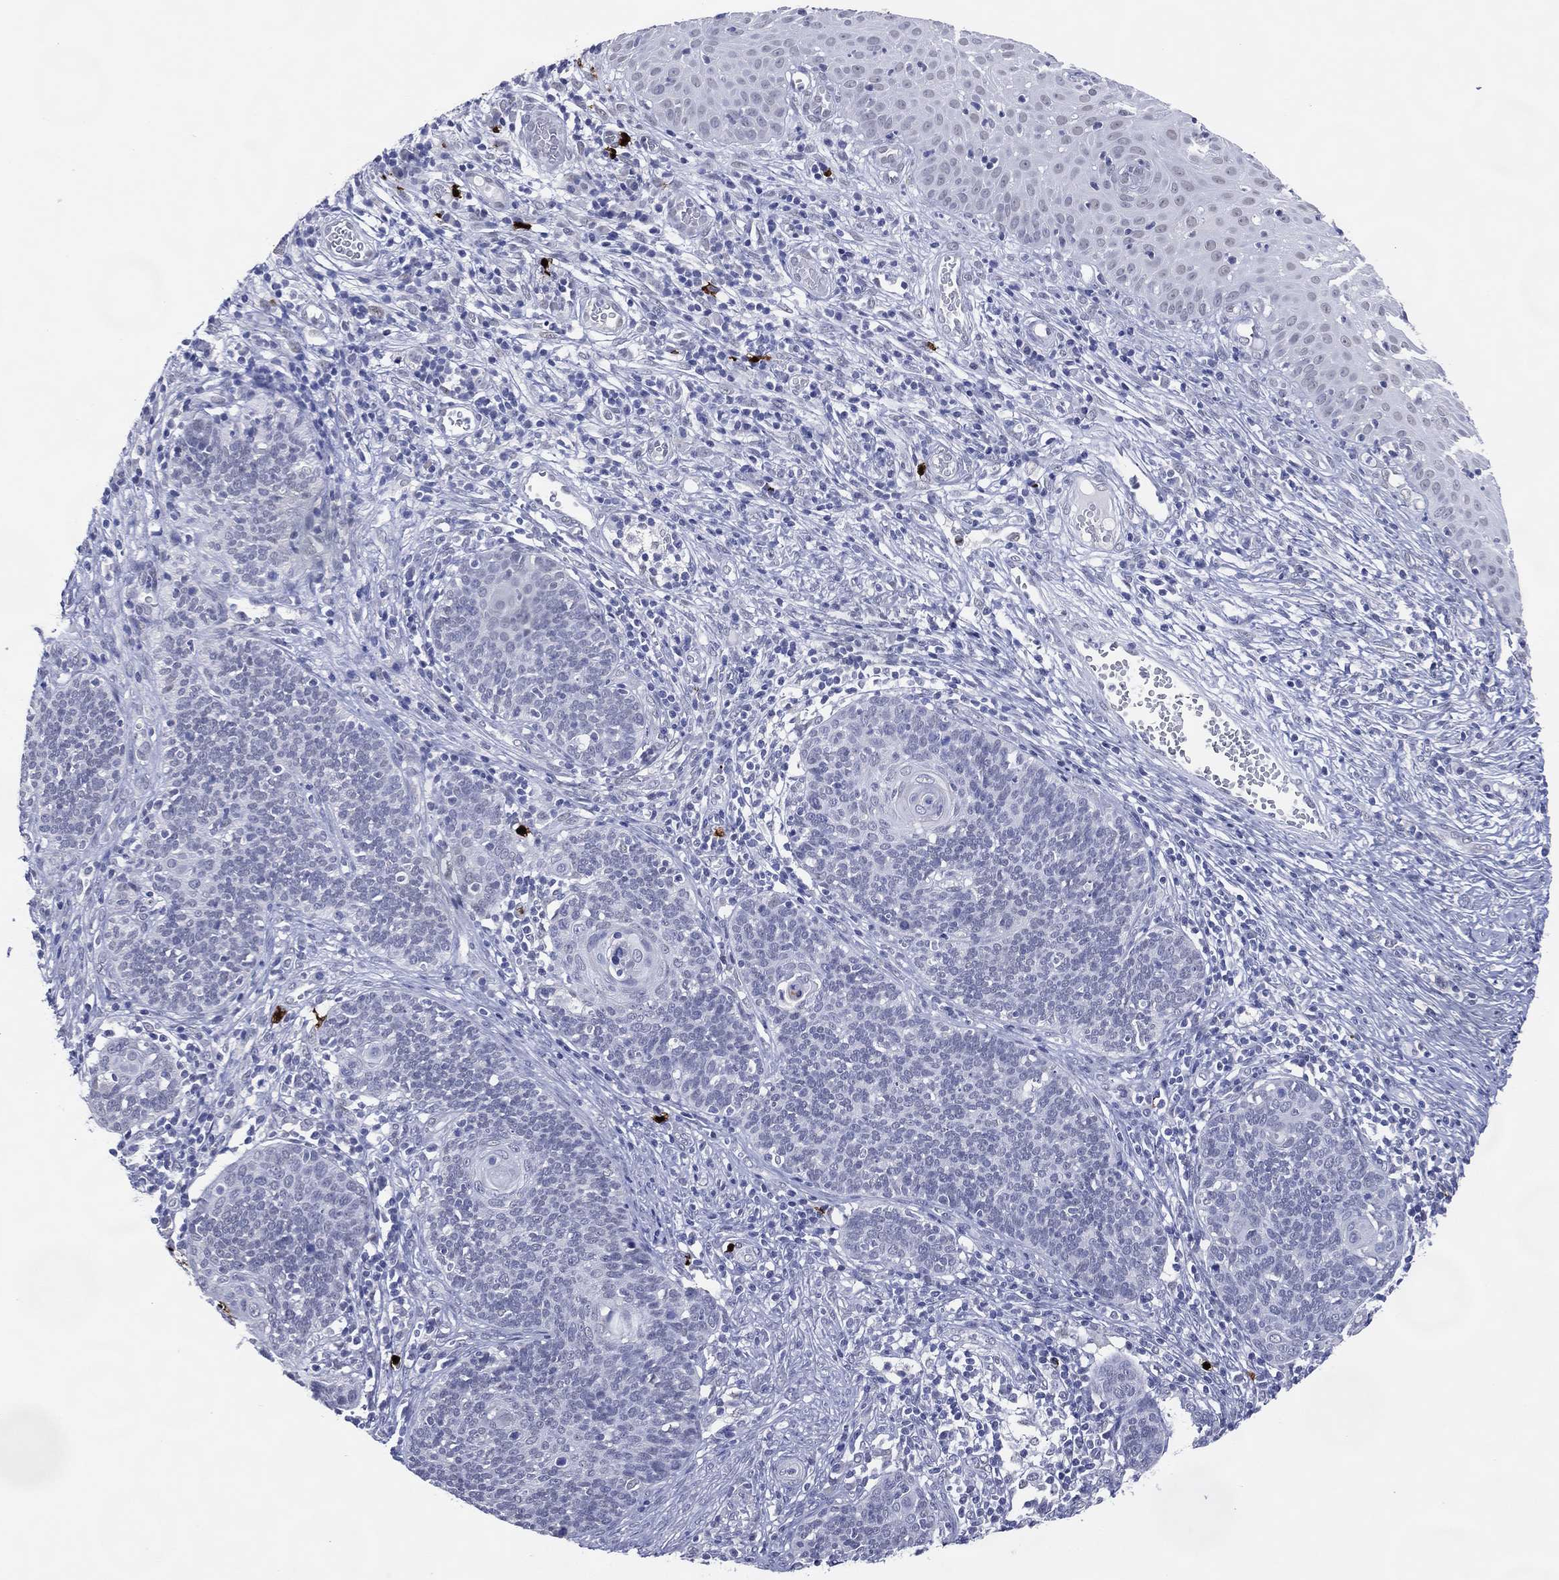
{"staining": {"intensity": "negative", "quantity": "none", "location": "none"}, "tissue": "cervical cancer", "cell_type": "Tumor cells", "image_type": "cancer", "snomed": [{"axis": "morphology", "description": "Normal tissue, NOS"}, {"axis": "morphology", "description": "Squamous cell carcinoma, NOS"}, {"axis": "topography", "description": "Cervix"}], "caption": "A micrograph of squamous cell carcinoma (cervical) stained for a protein demonstrates no brown staining in tumor cells. (IHC, brightfield microscopy, high magnification).", "gene": "CFAP58", "patient": {"sex": "female", "age": 39}}